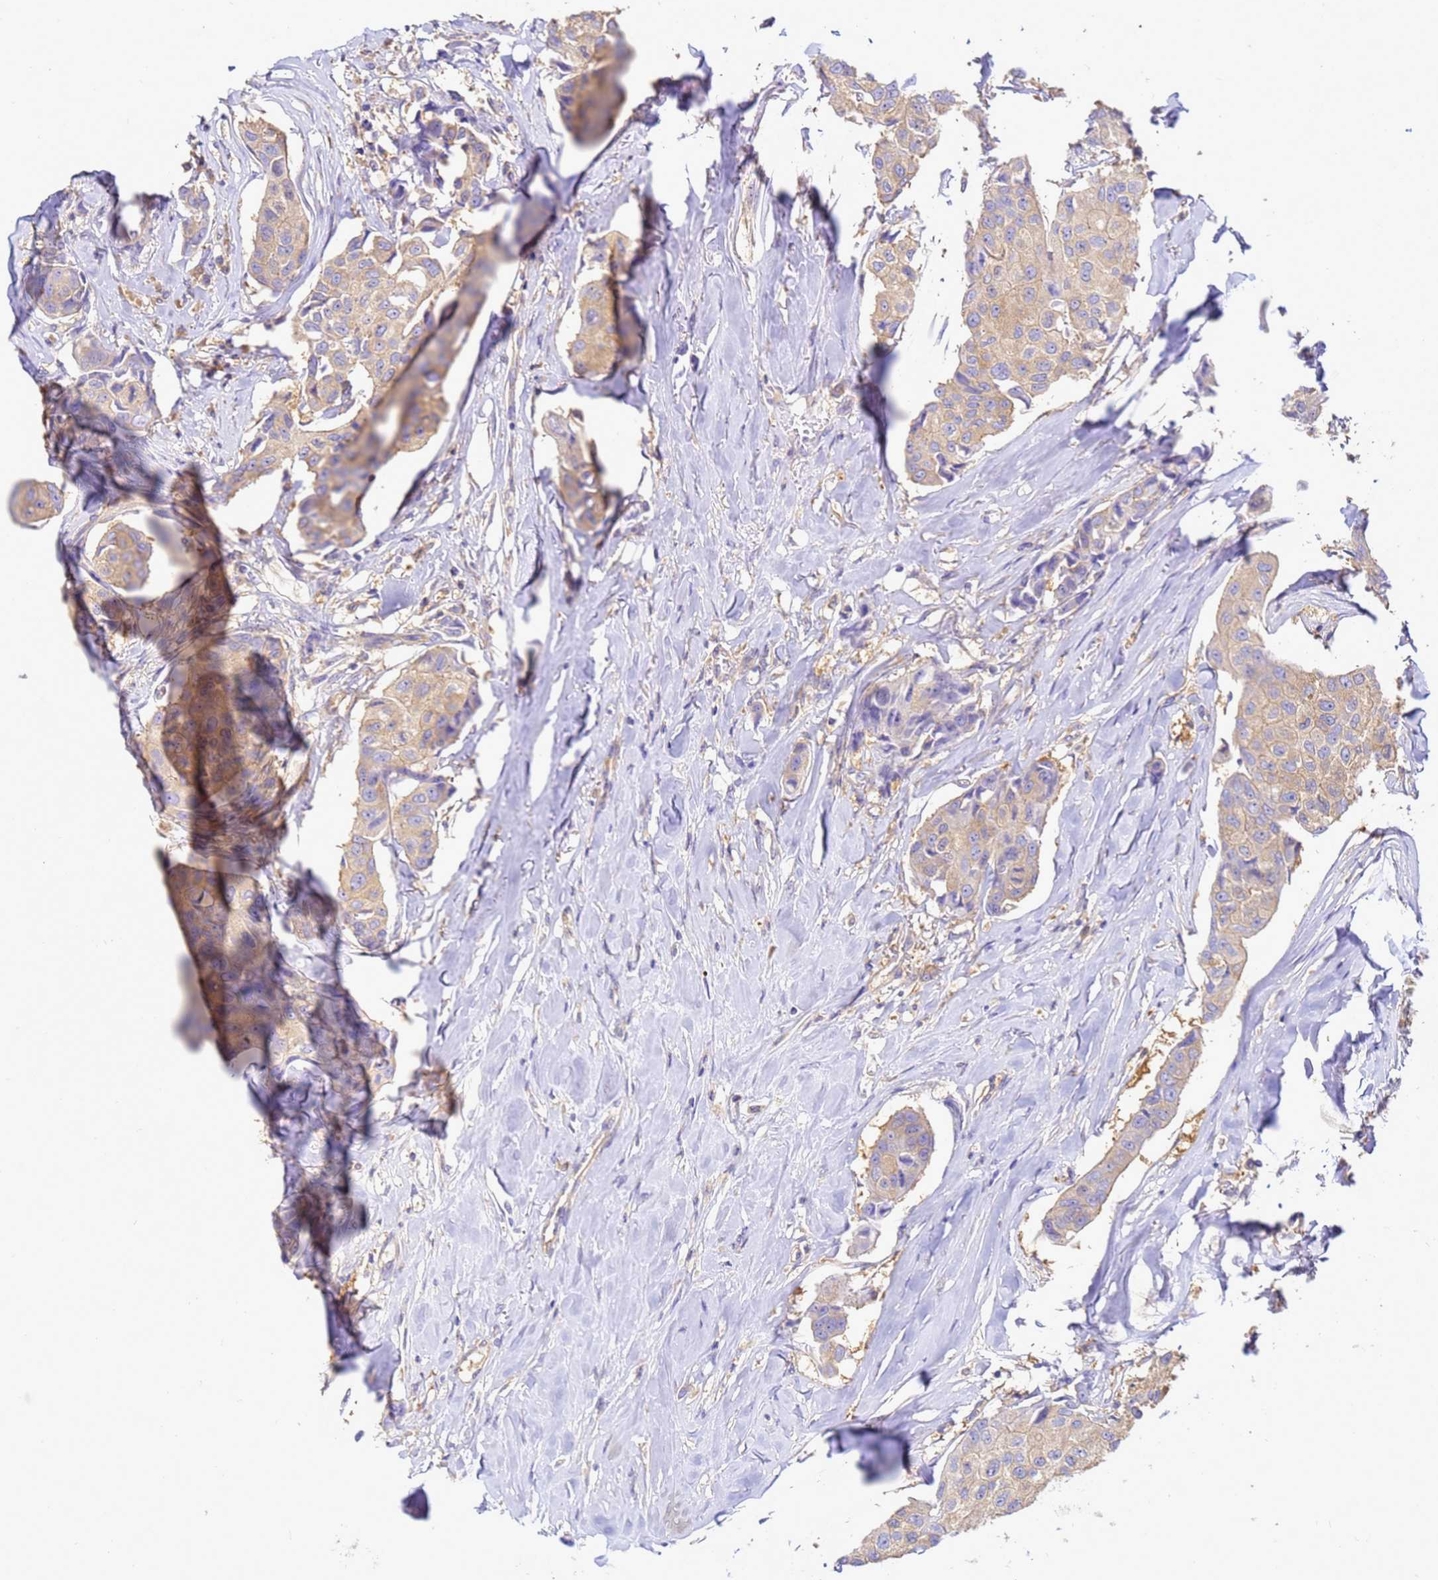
{"staining": {"intensity": "weak", "quantity": ">75%", "location": "cytoplasmic/membranous"}, "tissue": "breast cancer", "cell_type": "Tumor cells", "image_type": "cancer", "snomed": [{"axis": "morphology", "description": "Duct carcinoma"}, {"axis": "topography", "description": "Breast"}], "caption": "Tumor cells exhibit low levels of weak cytoplasmic/membranous expression in about >75% of cells in breast cancer (intraductal carcinoma).", "gene": "NARS1", "patient": {"sex": "female", "age": 80}}